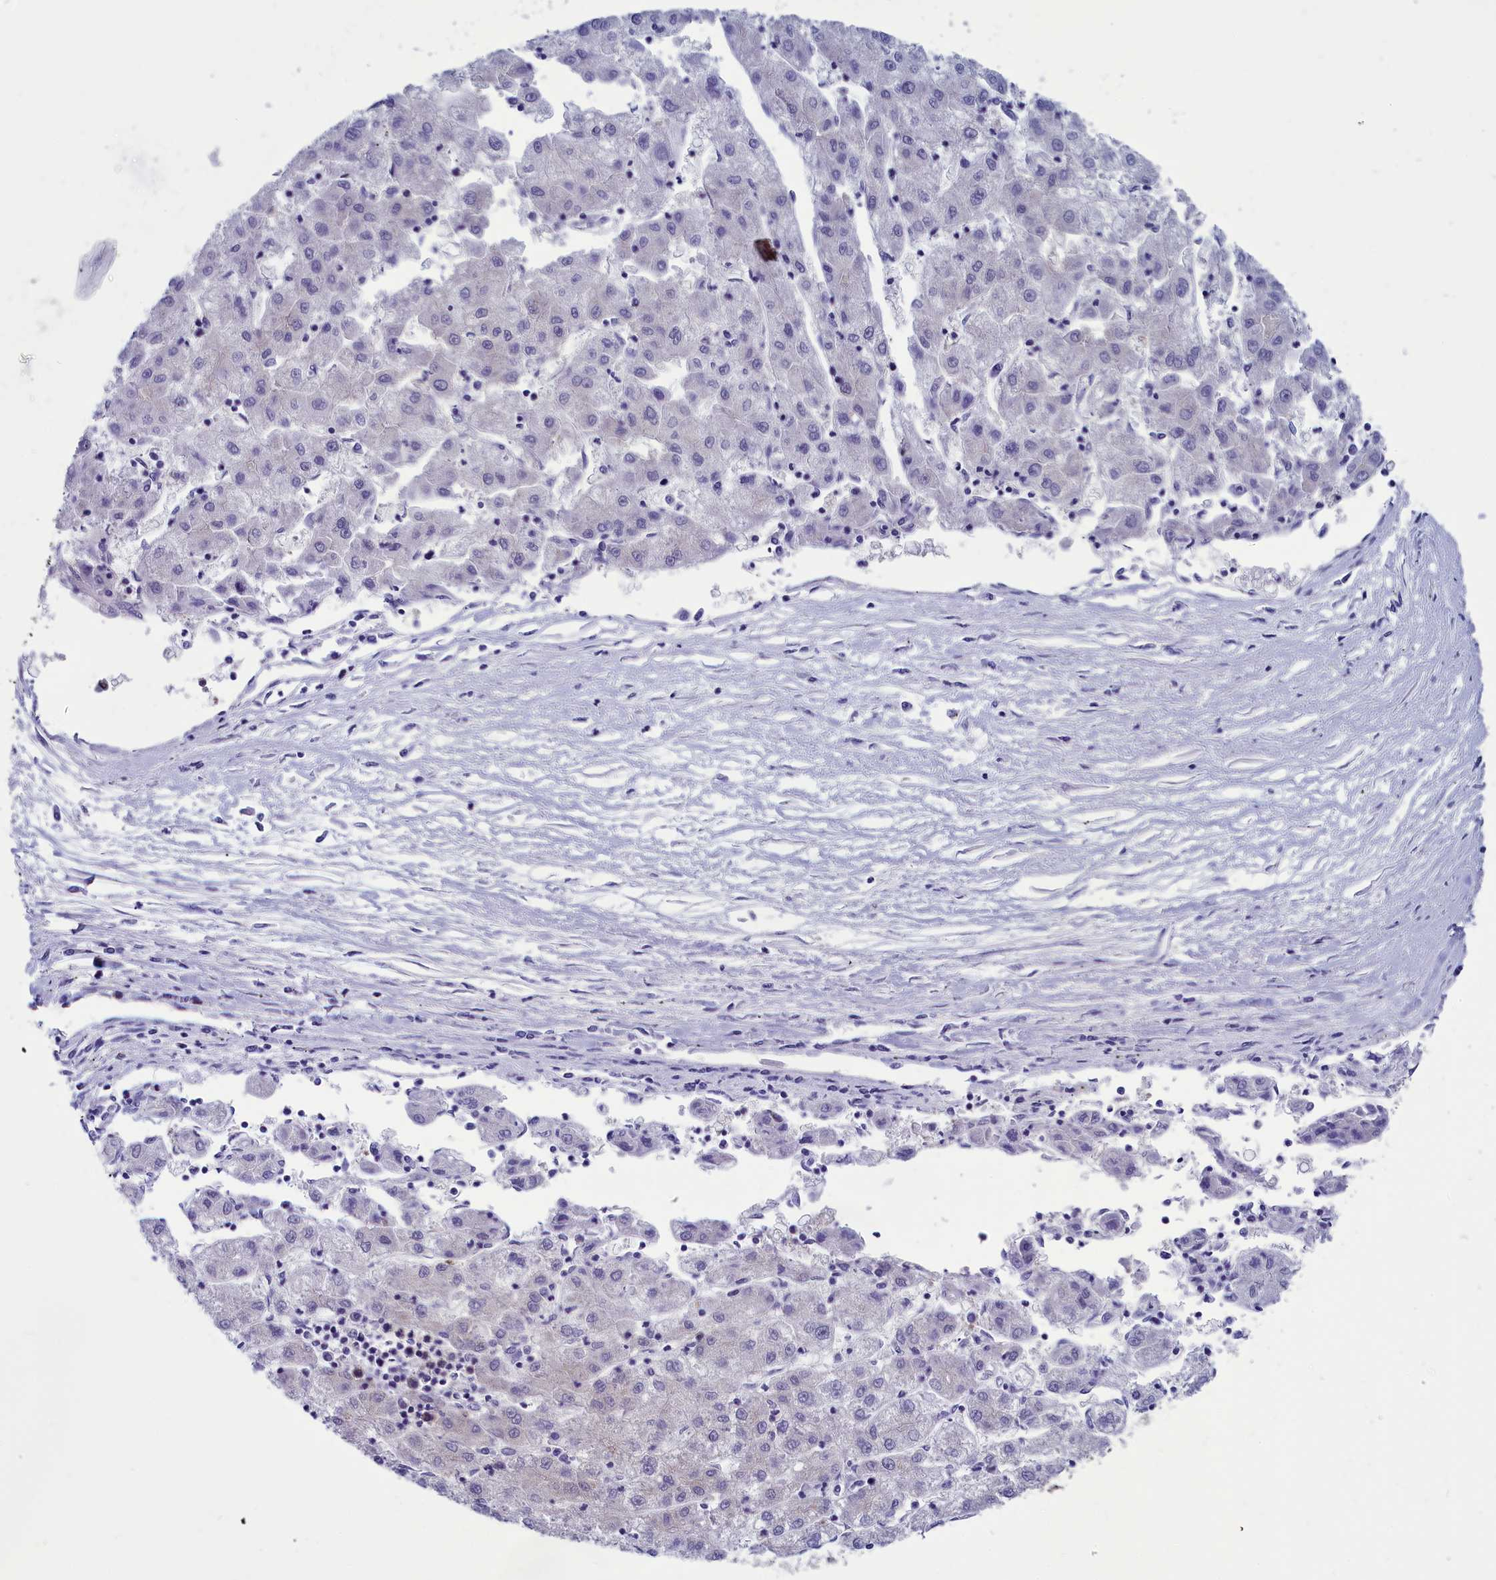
{"staining": {"intensity": "negative", "quantity": "none", "location": "none"}, "tissue": "liver cancer", "cell_type": "Tumor cells", "image_type": "cancer", "snomed": [{"axis": "morphology", "description": "Carcinoma, Hepatocellular, NOS"}, {"axis": "topography", "description": "Liver"}], "caption": "Tumor cells are negative for brown protein staining in liver cancer. (Immunohistochemistry, brightfield microscopy, high magnification).", "gene": "ABCC8", "patient": {"sex": "male", "age": 72}}